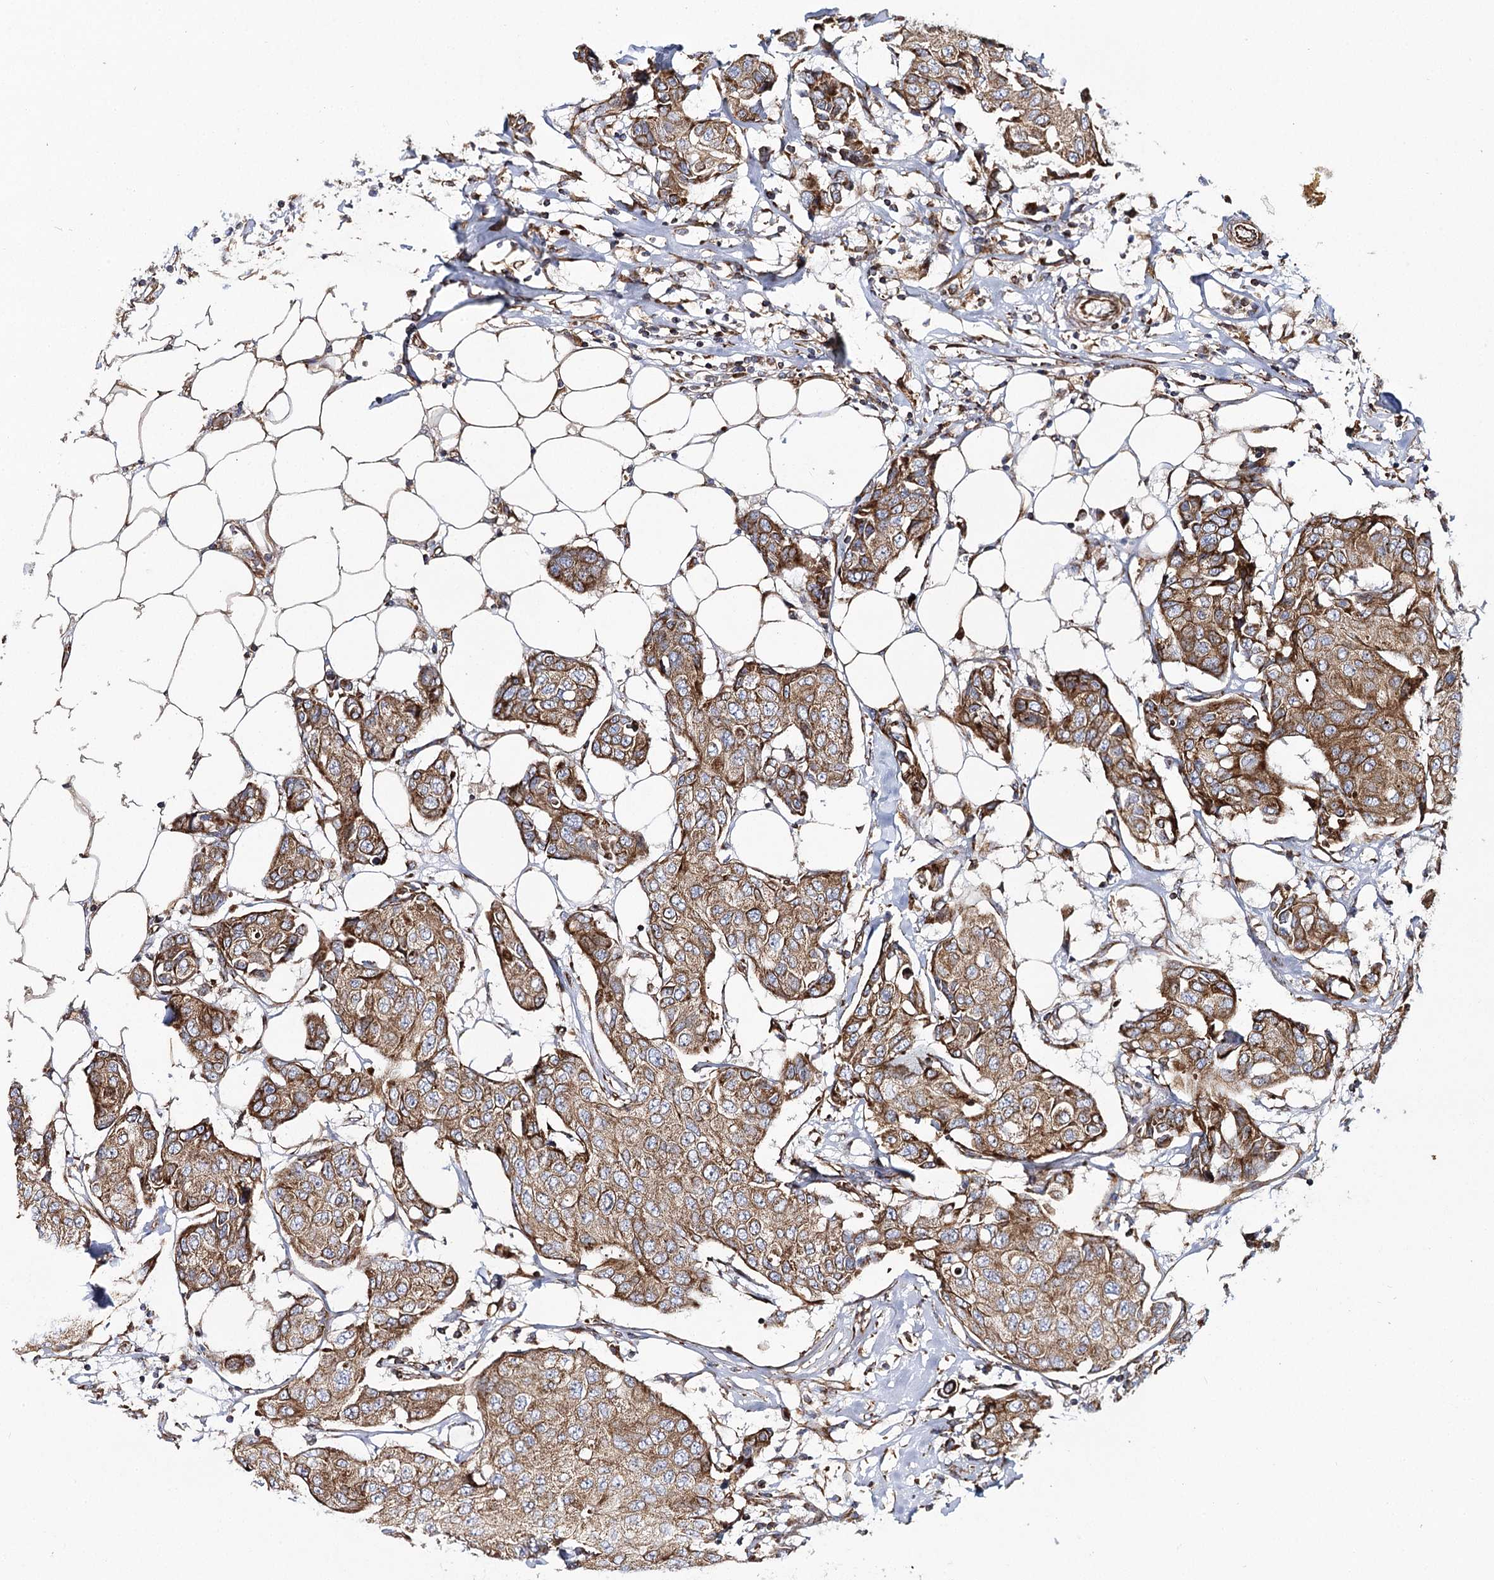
{"staining": {"intensity": "moderate", "quantity": ">75%", "location": "cytoplasmic/membranous"}, "tissue": "breast cancer", "cell_type": "Tumor cells", "image_type": "cancer", "snomed": [{"axis": "morphology", "description": "Duct carcinoma"}, {"axis": "topography", "description": "Breast"}], "caption": "Immunohistochemical staining of breast cancer demonstrates medium levels of moderate cytoplasmic/membranous protein staining in approximately >75% of tumor cells.", "gene": "THUMPD3", "patient": {"sex": "female", "age": 80}}